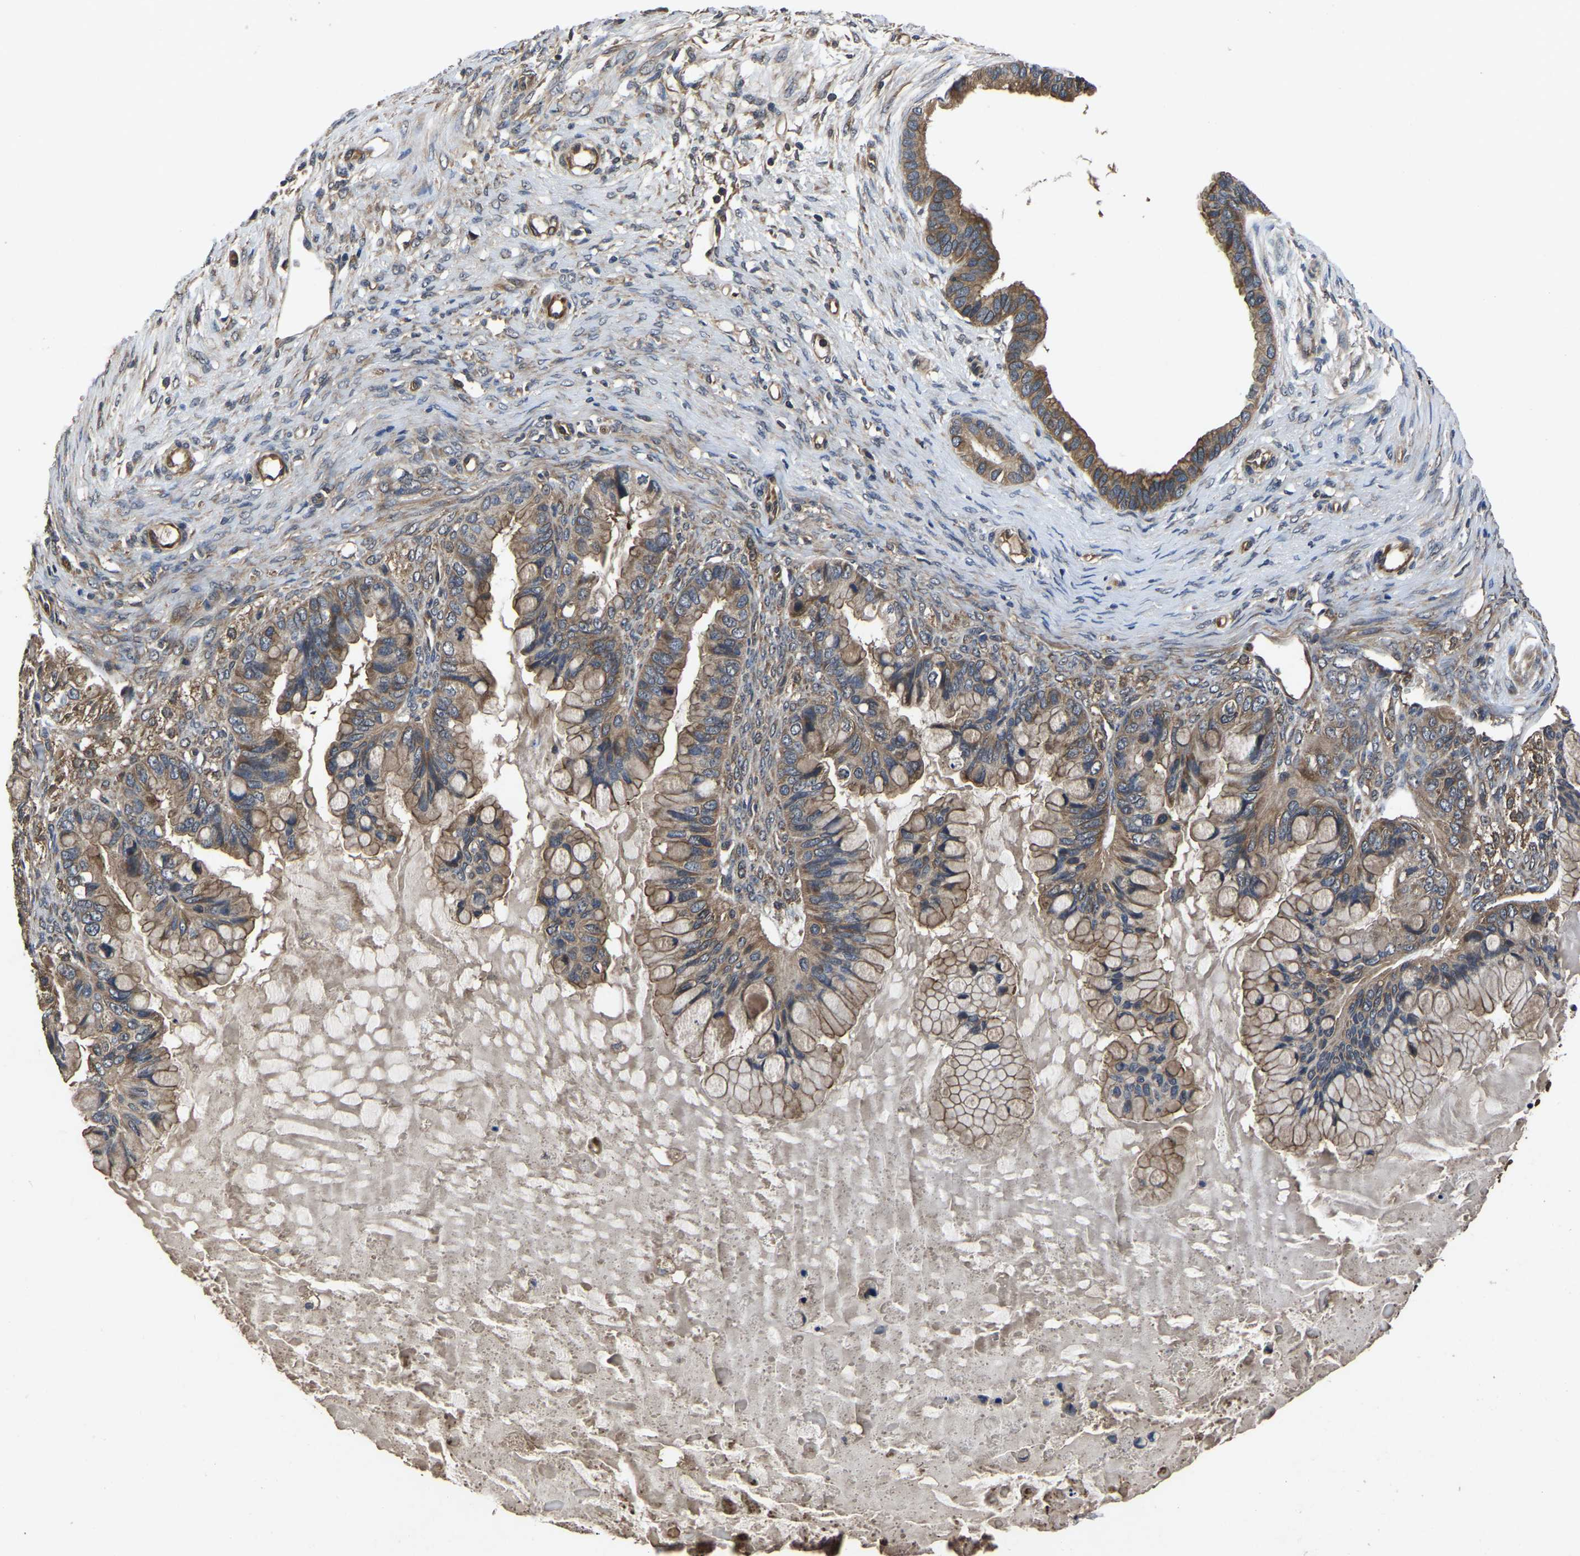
{"staining": {"intensity": "moderate", "quantity": ">75%", "location": "cytoplasmic/membranous"}, "tissue": "ovarian cancer", "cell_type": "Tumor cells", "image_type": "cancer", "snomed": [{"axis": "morphology", "description": "Cystadenocarcinoma, mucinous, NOS"}, {"axis": "topography", "description": "Ovary"}], "caption": "Immunohistochemistry of human ovarian mucinous cystadenocarcinoma demonstrates medium levels of moderate cytoplasmic/membranous positivity in approximately >75% of tumor cells.", "gene": "CRYZL1", "patient": {"sex": "female", "age": 80}}